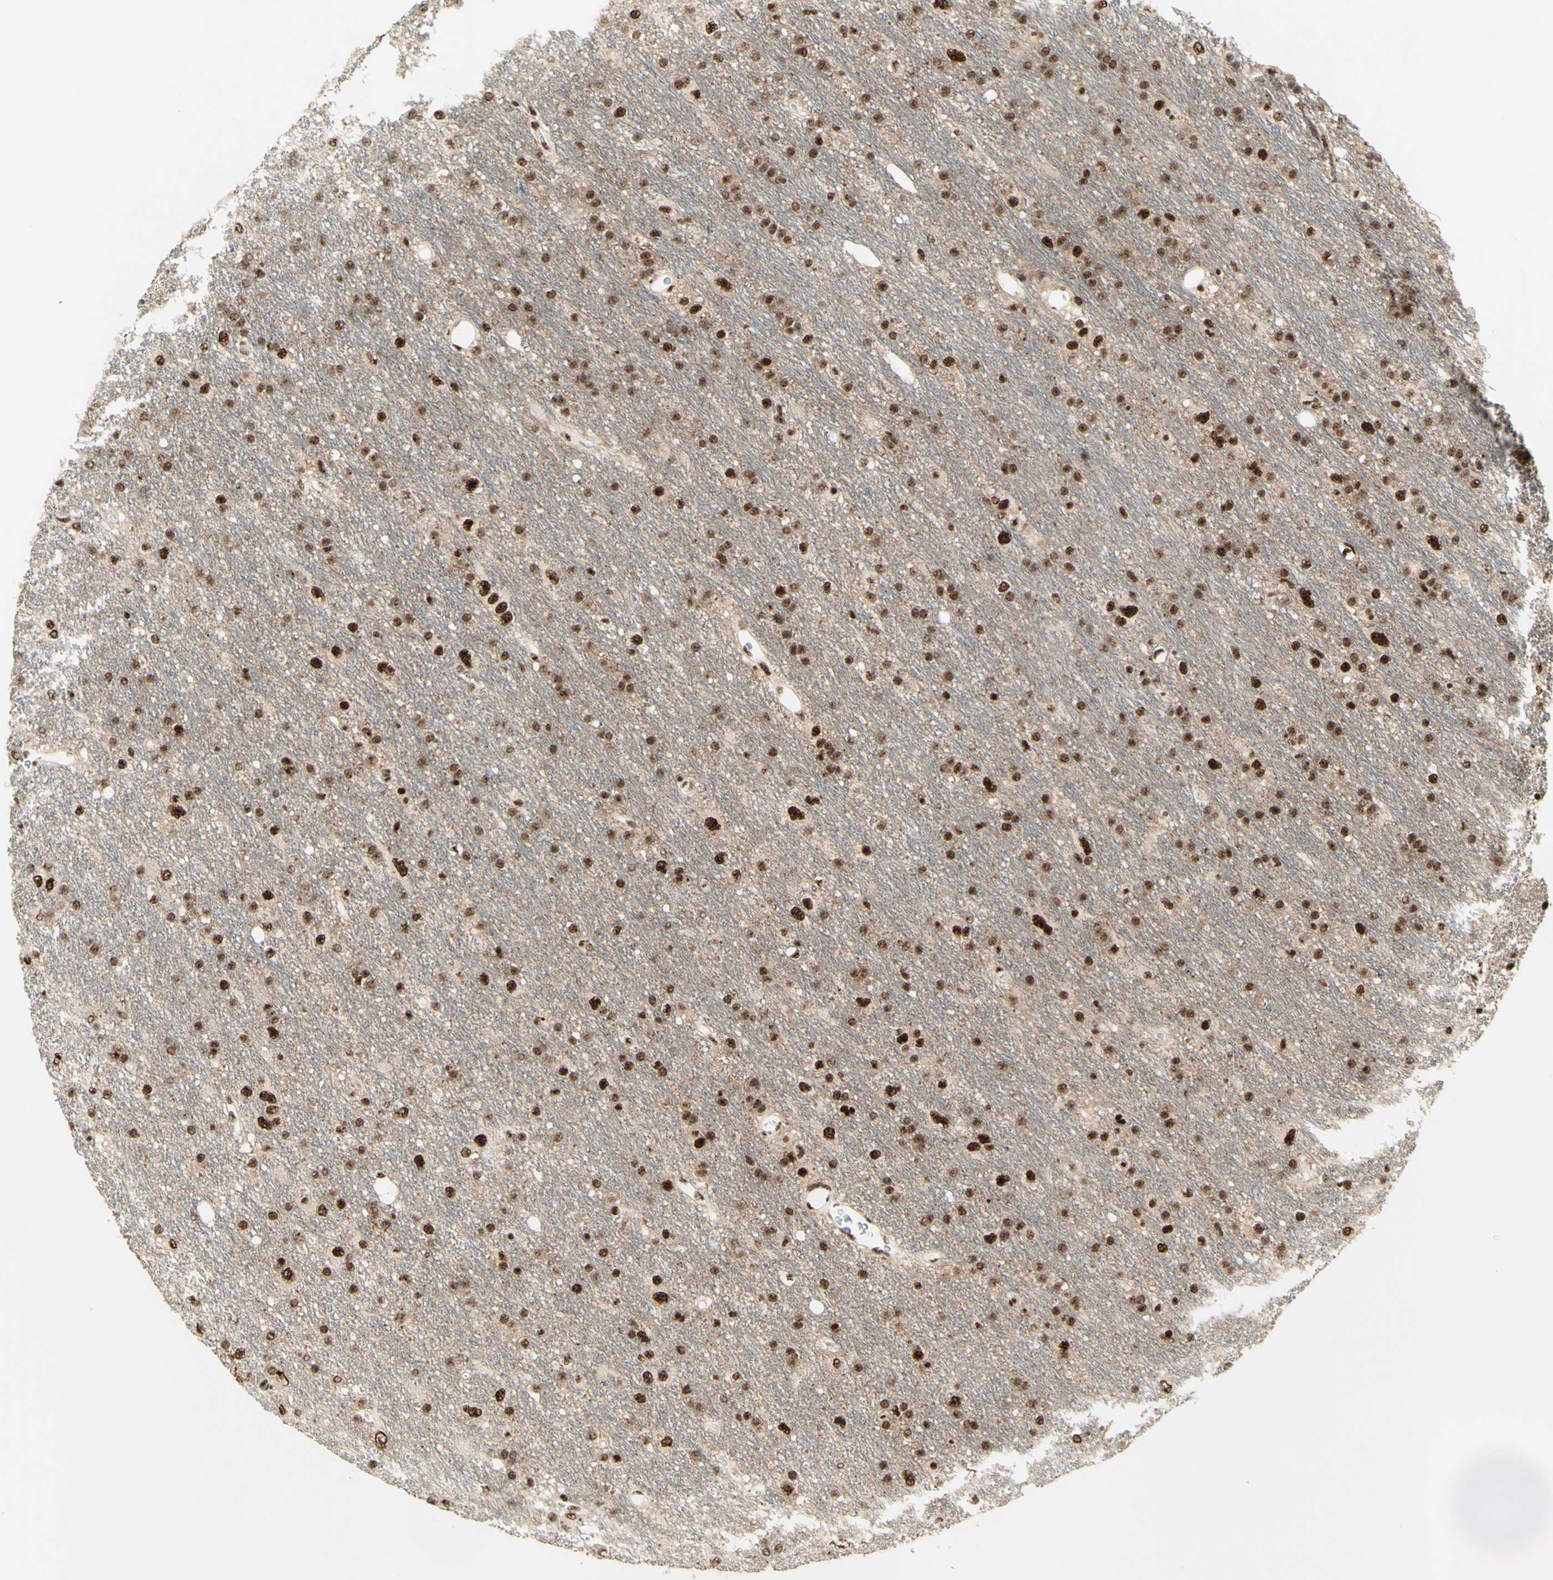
{"staining": {"intensity": "strong", "quantity": "25%-75%", "location": "nuclear"}, "tissue": "glioma", "cell_type": "Tumor cells", "image_type": "cancer", "snomed": [{"axis": "morphology", "description": "Glioma, malignant, Low grade"}, {"axis": "topography", "description": "Brain"}], "caption": "Protein analysis of glioma tissue displays strong nuclear staining in approximately 25%-75% of tumor cells.", "gene": "DHX9", "patient": {"sex": "male", "age": 77}}